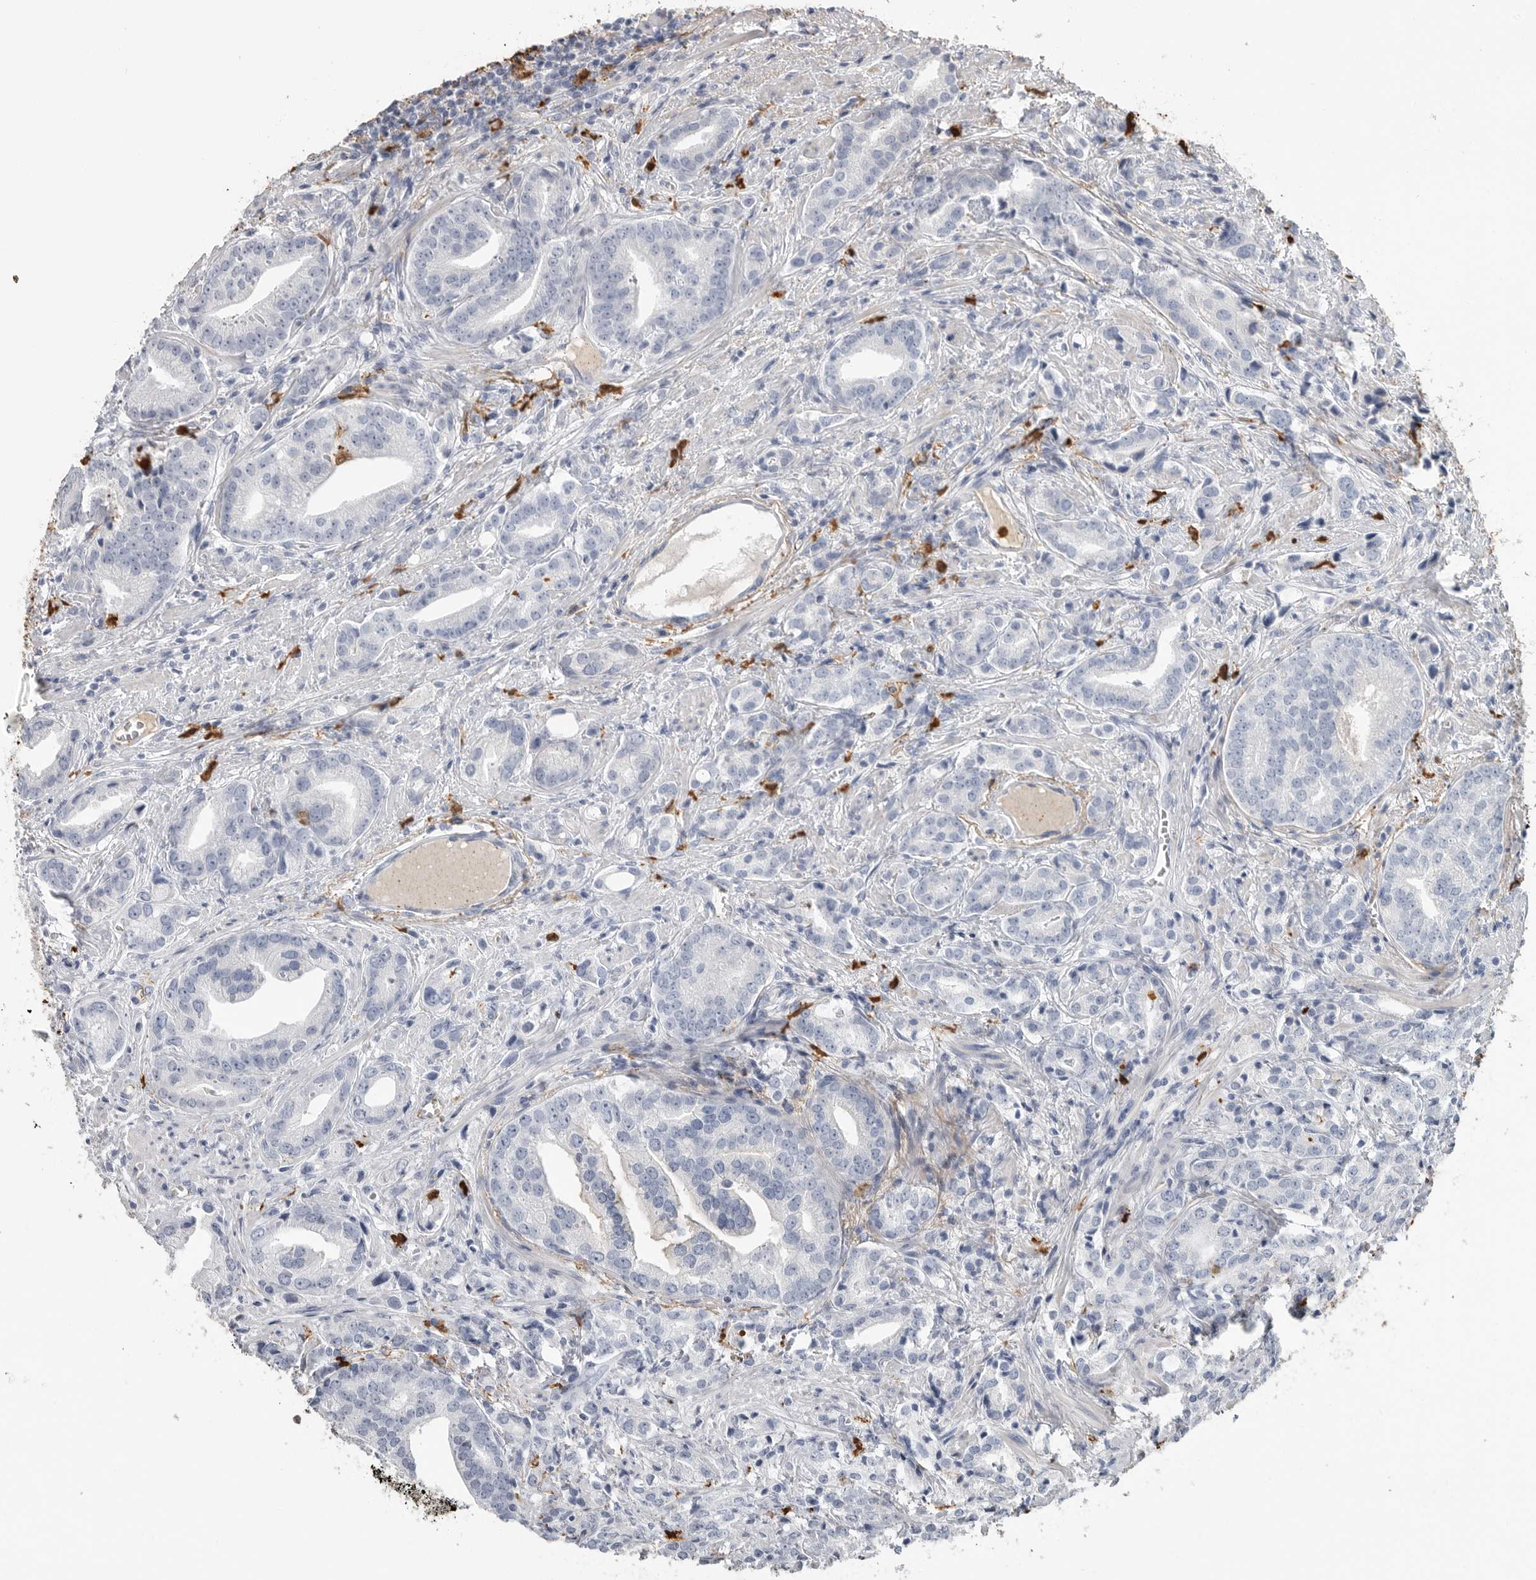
{"staining": {"intensity": "negative", "quantity": "none", "location": "none"}, "tissue": "prostate cancer", "cell_type": "Tumor cells", "image_type": "cancer", "snomed": [{"axis": "morphology", "description": "Adenocarcinoma, High grade"}, {"axis": "topography", "description": "Prostate"}], "caption": "Prostate cancer was stained to show a protein in brown. There is no significant positivity in tumor cells.", "gene": "CYB561D1", "patient": {"sex": "male", "age": 57}}